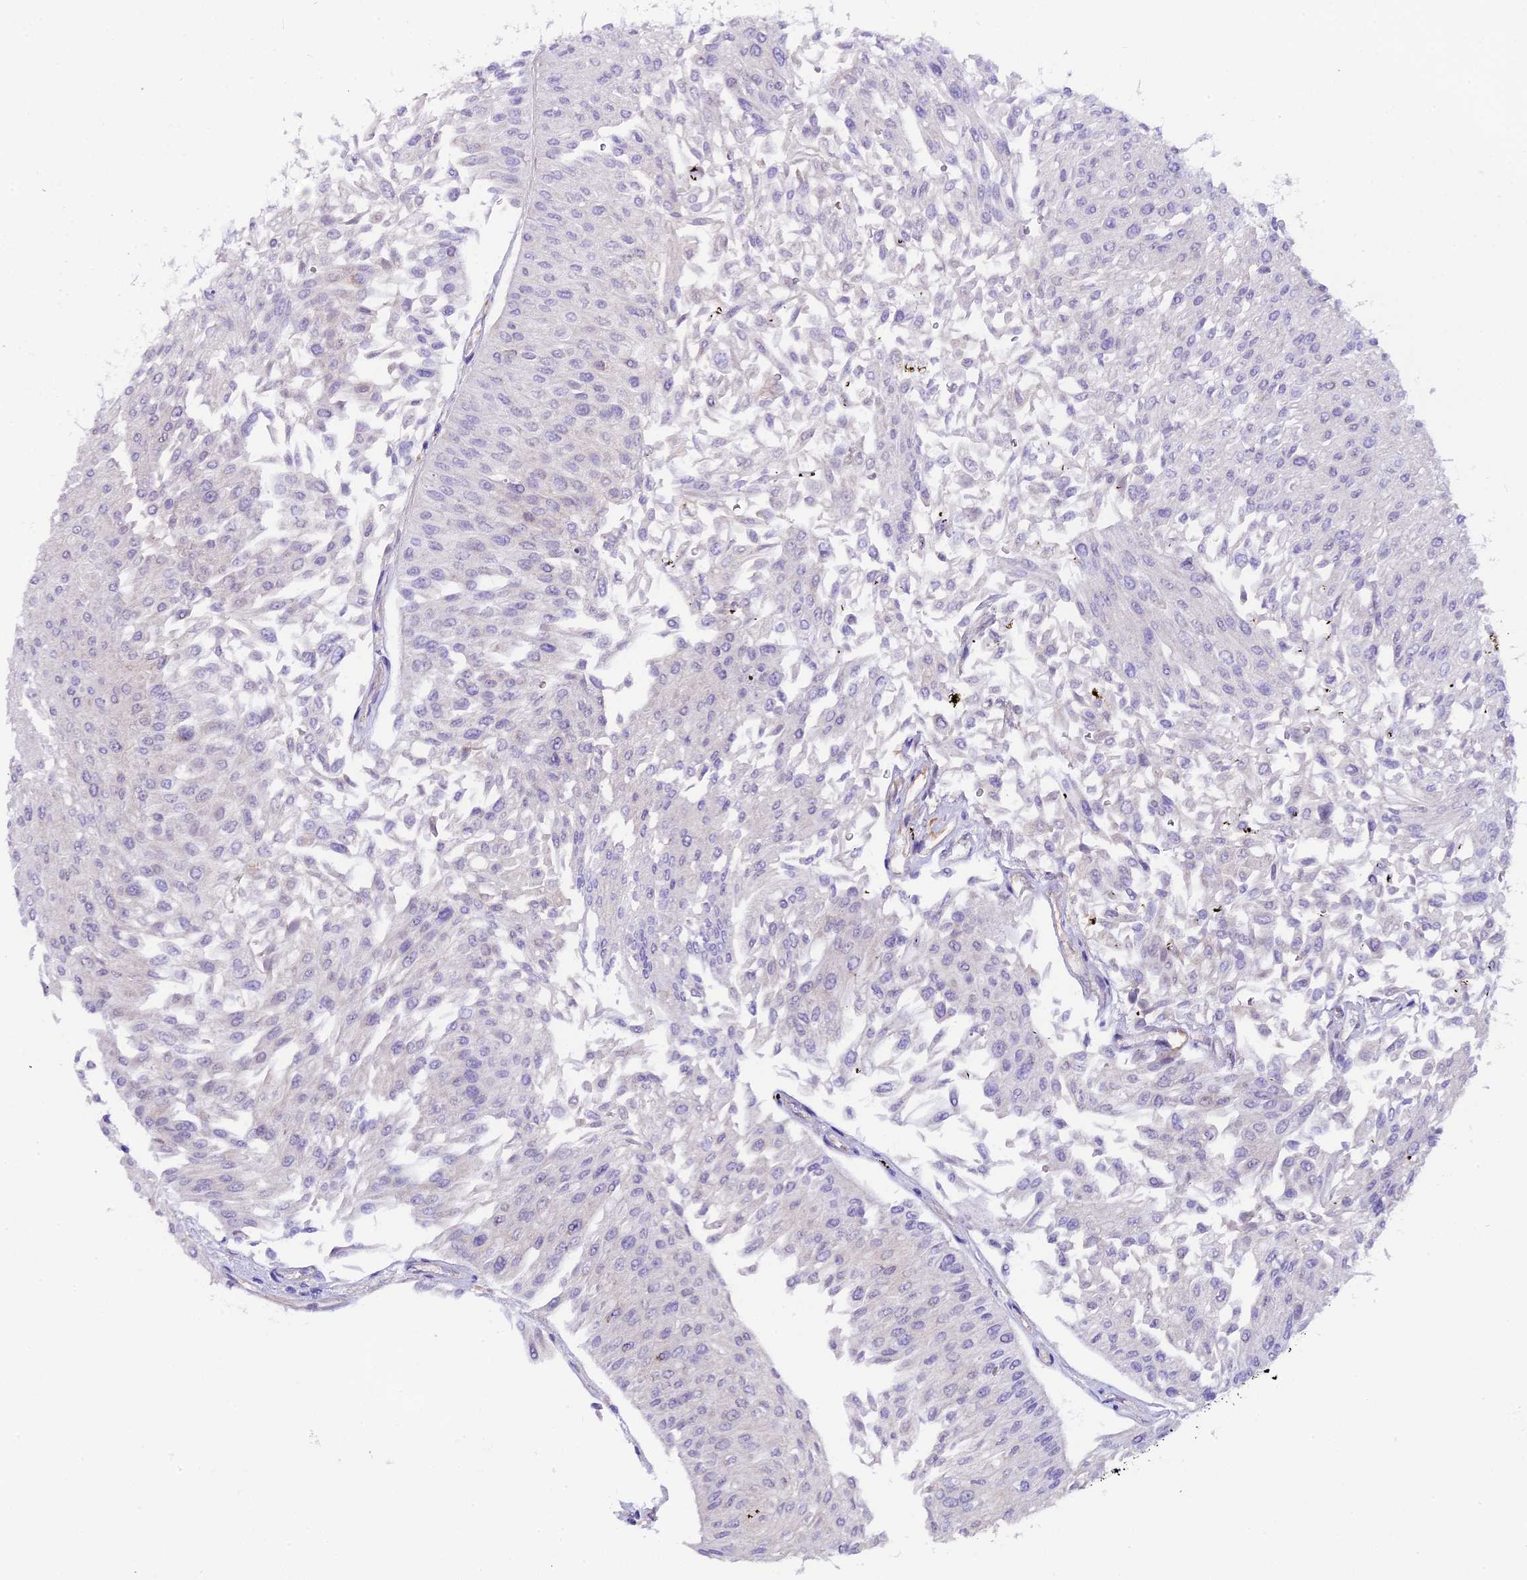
{"staining": {"intensity": "negative", "quantity": "none", "location": "none"}, "tissue": "urothelial cancer", "cell_type": "Tumor cells", "image_type": "cancer", "snomed": [{"axis": "morphology", "description": "Urothelial carcinoma, Low grade"}, {"axis": "topography", "description": "Urinary bladder"}], "caption": "This is an IHC photomicrograph of human low-grade urothelial carcinoma. There is no expression in tumor cells.", "gene": "CCDC32", "patient": {"sex": "male", "age": 67}}